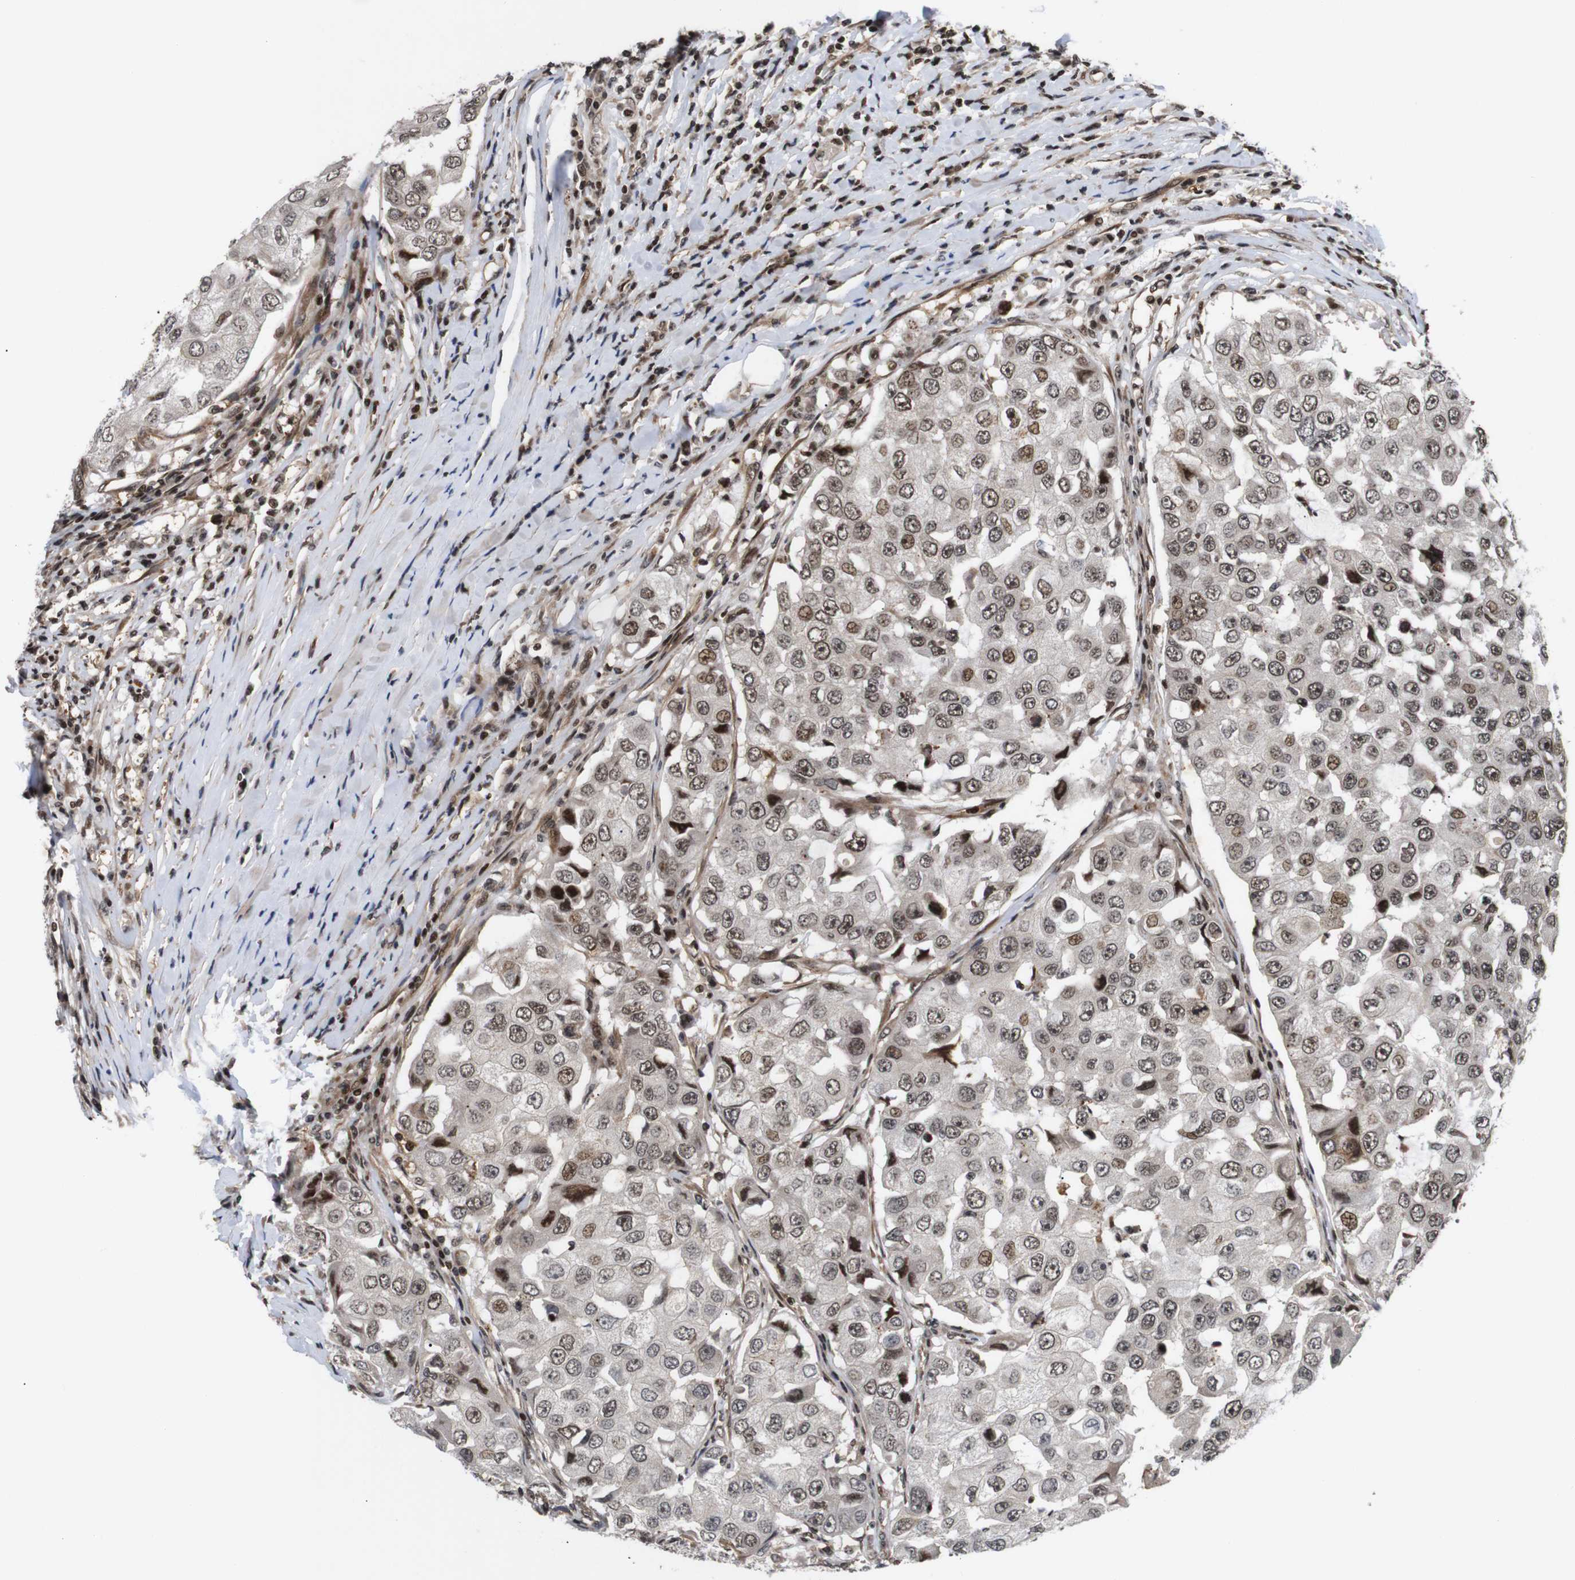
{"staining": {"intensity": "moderate", "quantity": ">75%", "location": "nuclear"}, "tissue": "breast cancer", "cell_type": "Tumor cells", "image_type": "cancer", "snomed": [{"axis": "morphology", "description": "Duct carcinoma"}, {"axis": "topography", "description": "Breast"}], "caption": "This image shows IHC staining of human breast cancer, with medium moderate nuclear staining in about >75% of tumor cells.", "gene": "KIF23", "patient": {"sex": "female", "age": 27}}